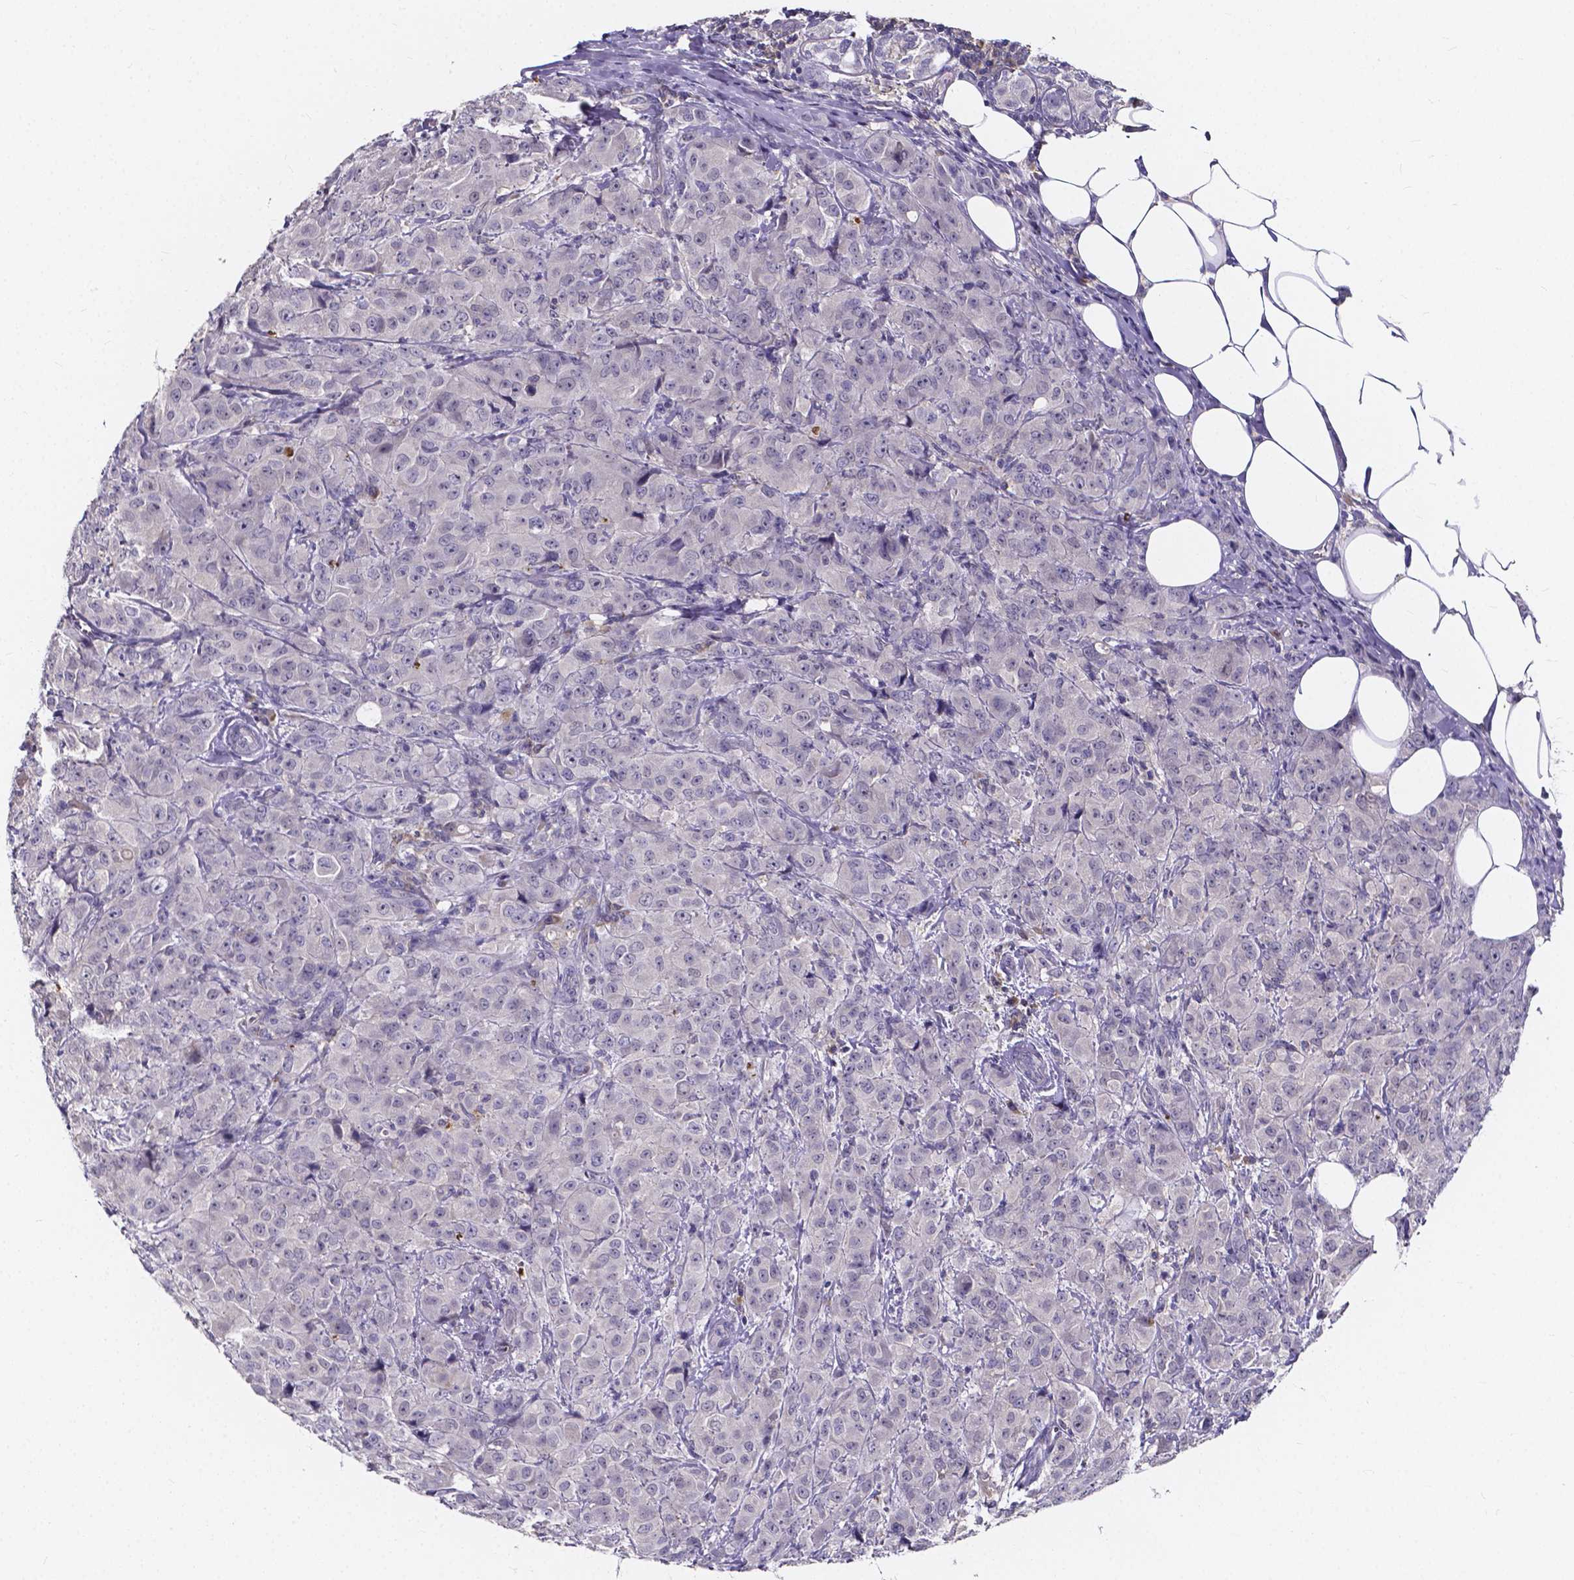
{"staining": {"intensity": "negative", "quantity": "none", "location": "none"}, "tissue": "breast cancer", "cell_type": "Tumor cells", "image_type": "cancer", "snomed": [{"axis": "morphology", "description": "Normal tissue, NOS"}, {"axis": "morphology", "description": "Duct carcinoma"}, {"axis": "topography", "description": "Breast"}], "caption": "A high-resolution image shows immunohistochemistry staining of invasive ductal carcinoma (breast), which displays no significant positivity in tumor cells.", "gene": "SPOCD1", "patient": {"sex": "female", "age": 43}}